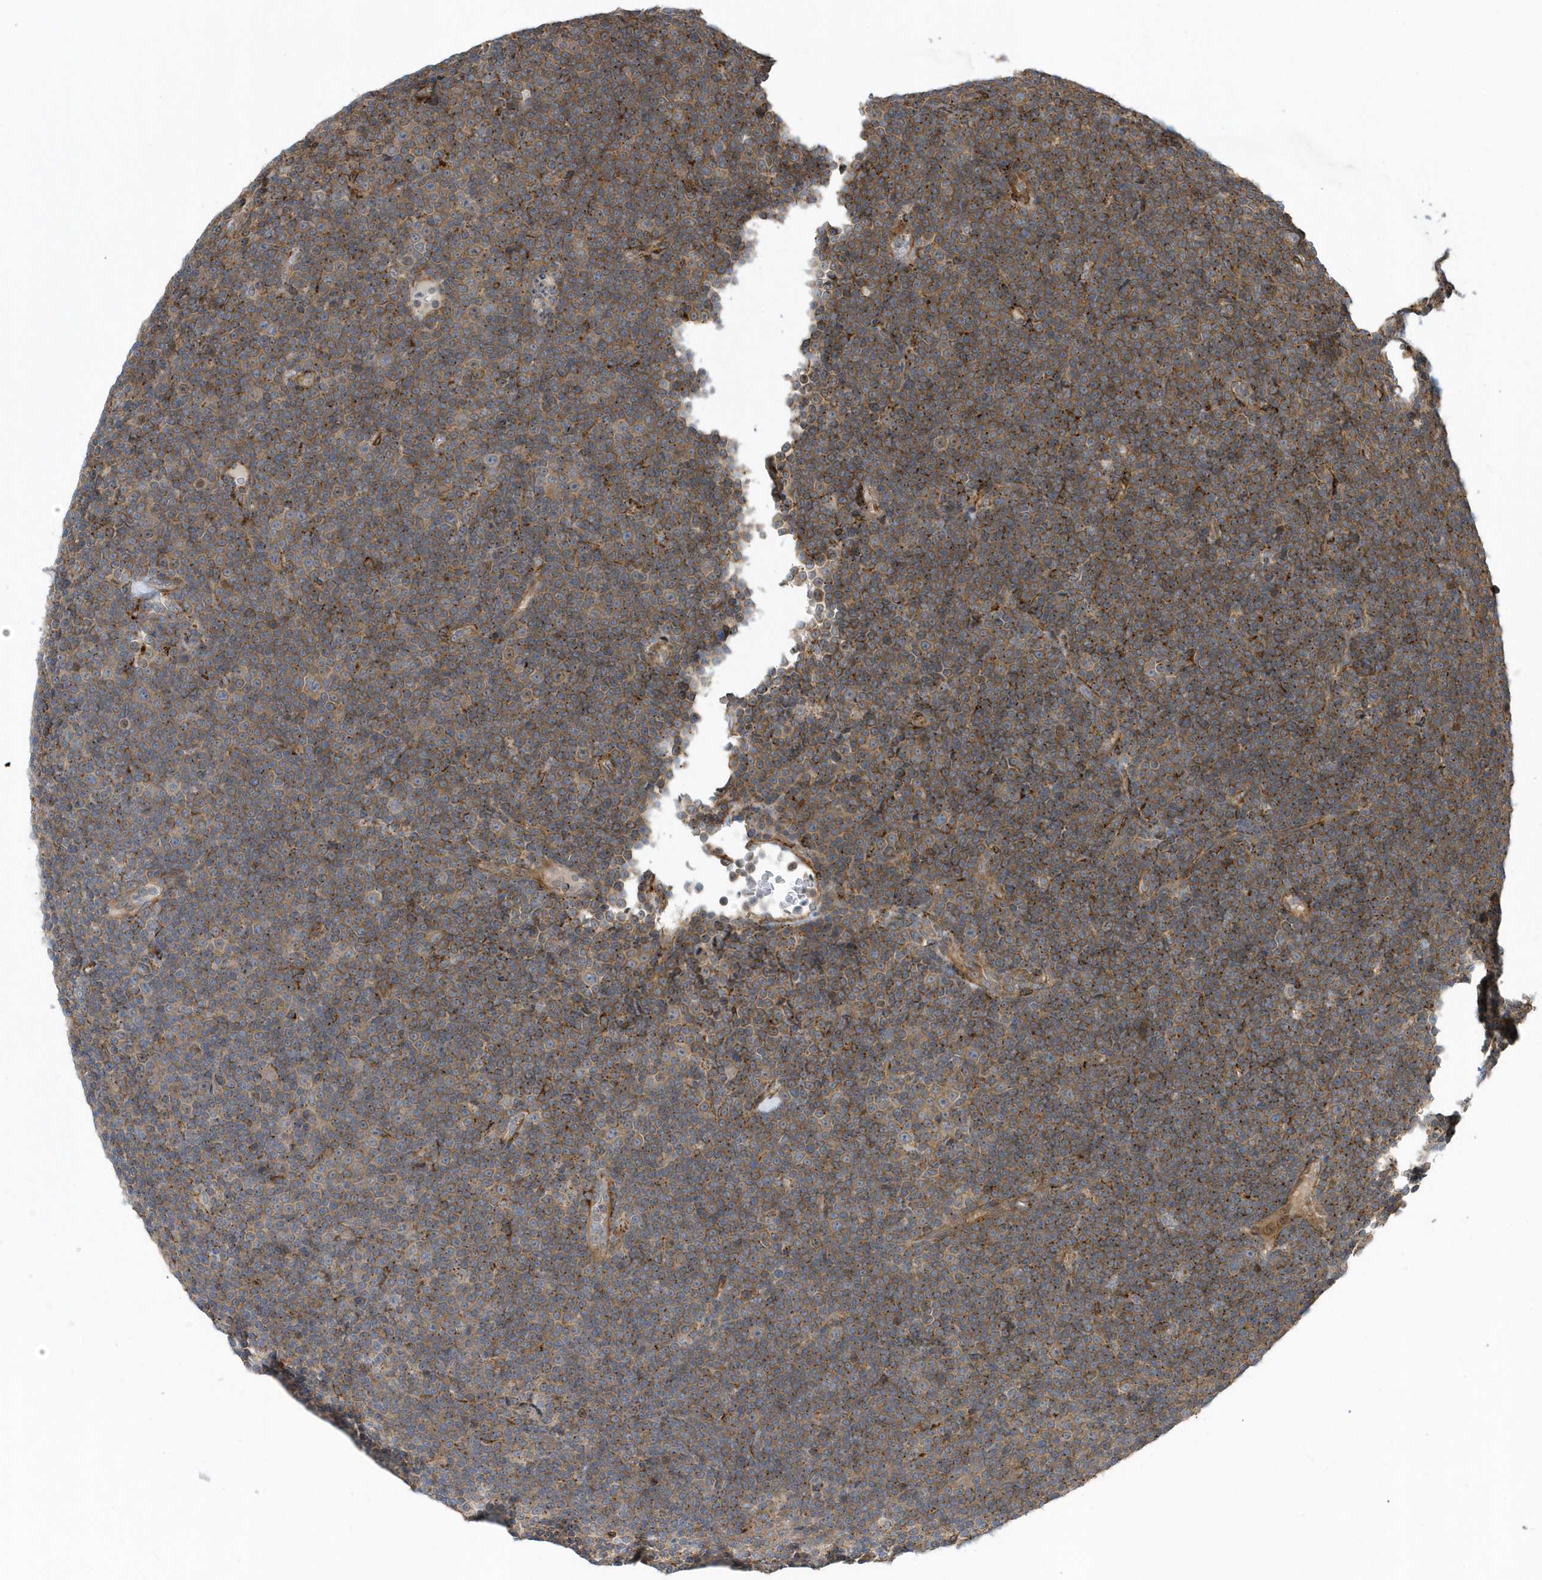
{"staining": {"intensity": "weak", "quantity": "<25%", "location": "cytoplasmic/membranous"}, "tissue": "lymphoma", "cell_type": "Tumor cells", "image_type": "cancer", "snomed": [{"axis": "morphology", "description": "Malignant lymphoma, non-Hodgkin's type, Low grade"}, {"axis": "topography", "description": "Lymph node"}], "caption": "The histopathology image demonstrates no staining of tumor cells in lymphoma.", "gene": "HRH4", "patient": {"sex": "female", "age": 67}}